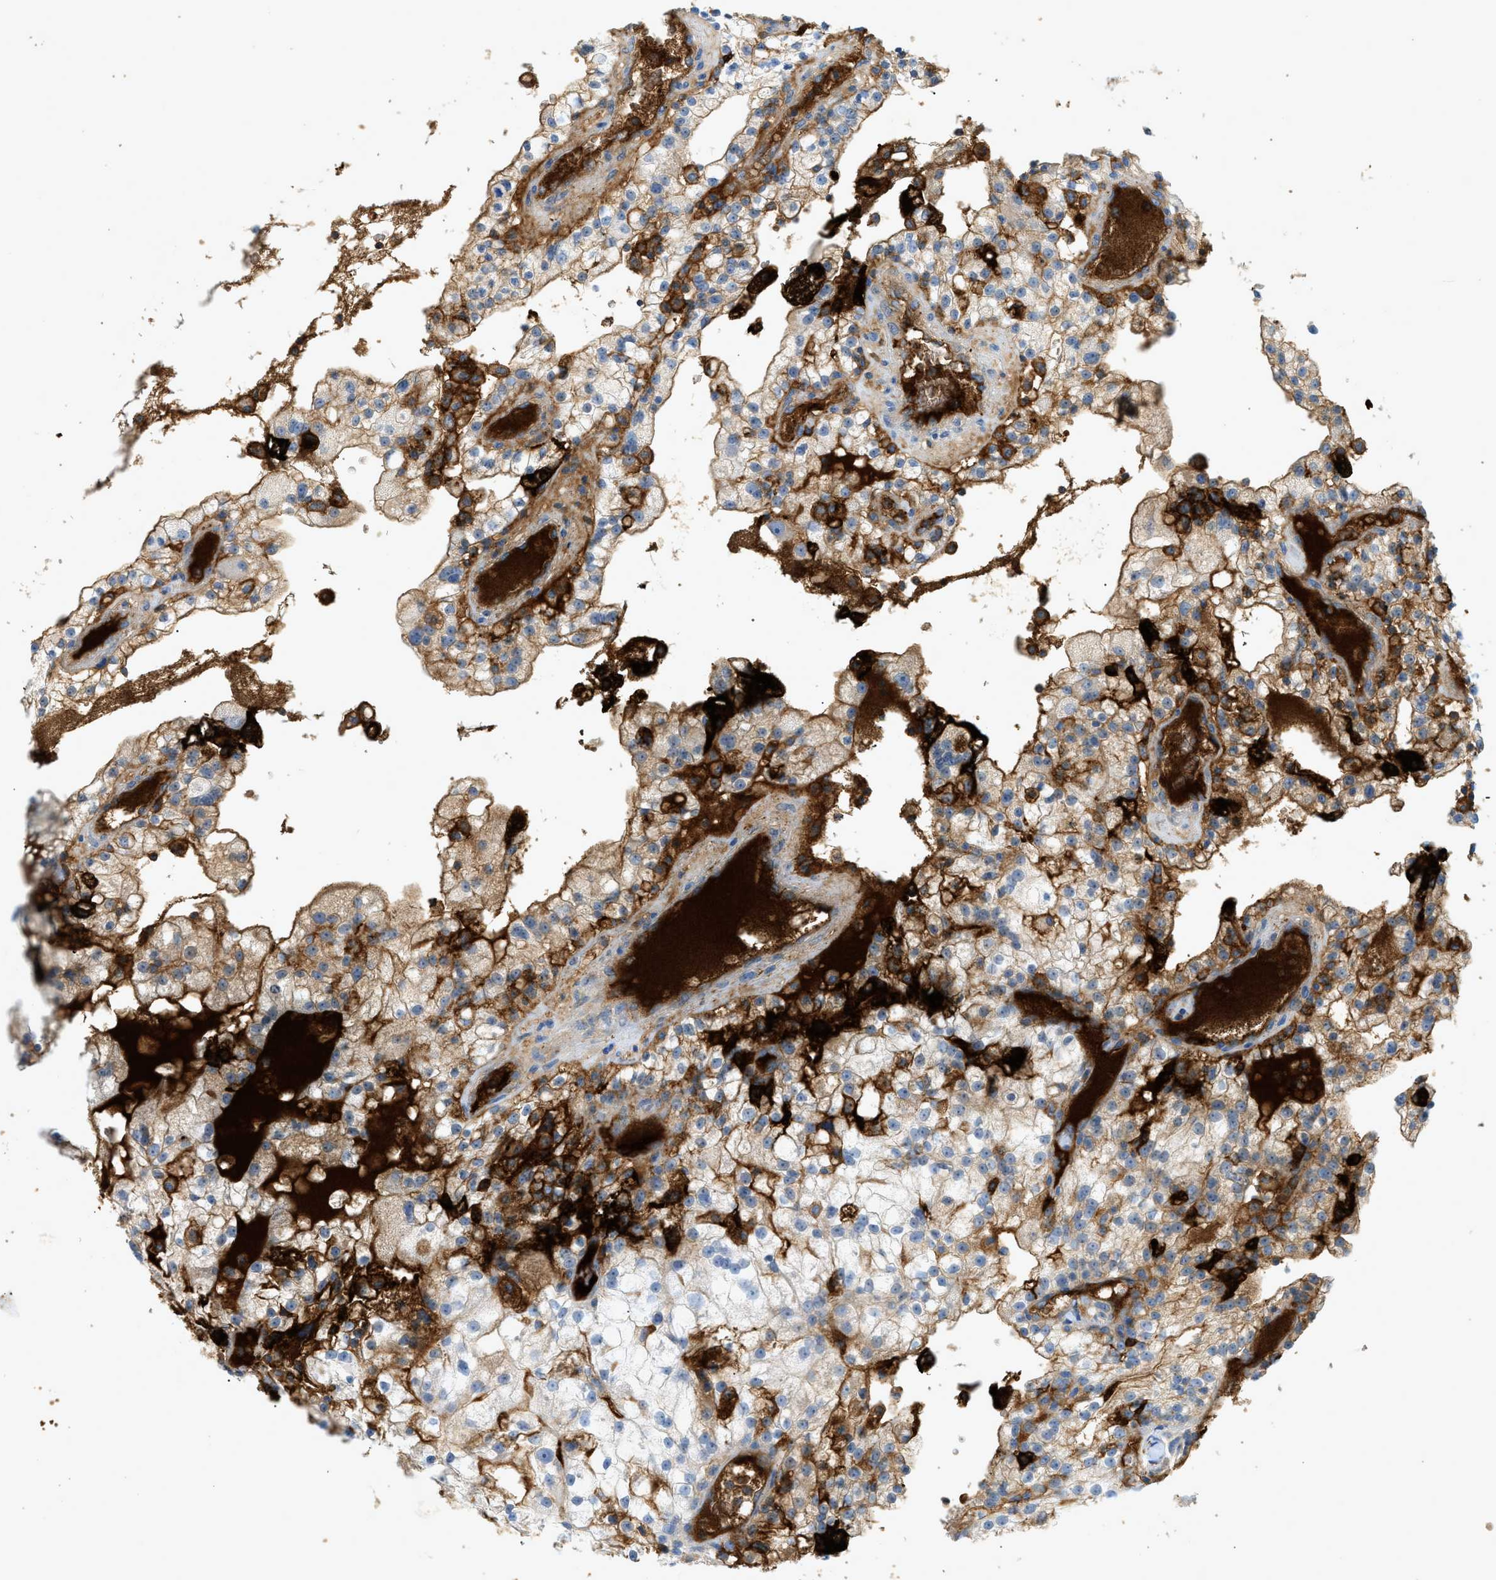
{"staining": {"intensity": "moderate", "quantity": "25%-75%", "location": "cytoplasmic/membranous"}, "tissue": "renal cancer", "cell_type": "Tumor cells", "image_type": "cancer", "snomed": [{"axis": "morphology", "description": "Adenocarcinoma, NOS"}, {"axis": "topography", "description": "Kidney"}], "caption": "IHC photomicrograph of neoplastic tissue: human renal cancer (adenocarcinoma) stained using immunohistochemistry (IHC) demonstrates medium levels of moderate protein expression localized specifically in the cytoplasmic/membranous of tumor cells, appearing as a cytoplasmic/membranous brown color.", "gene": "F2", "patient": {"sex": "female", "age": 52}}